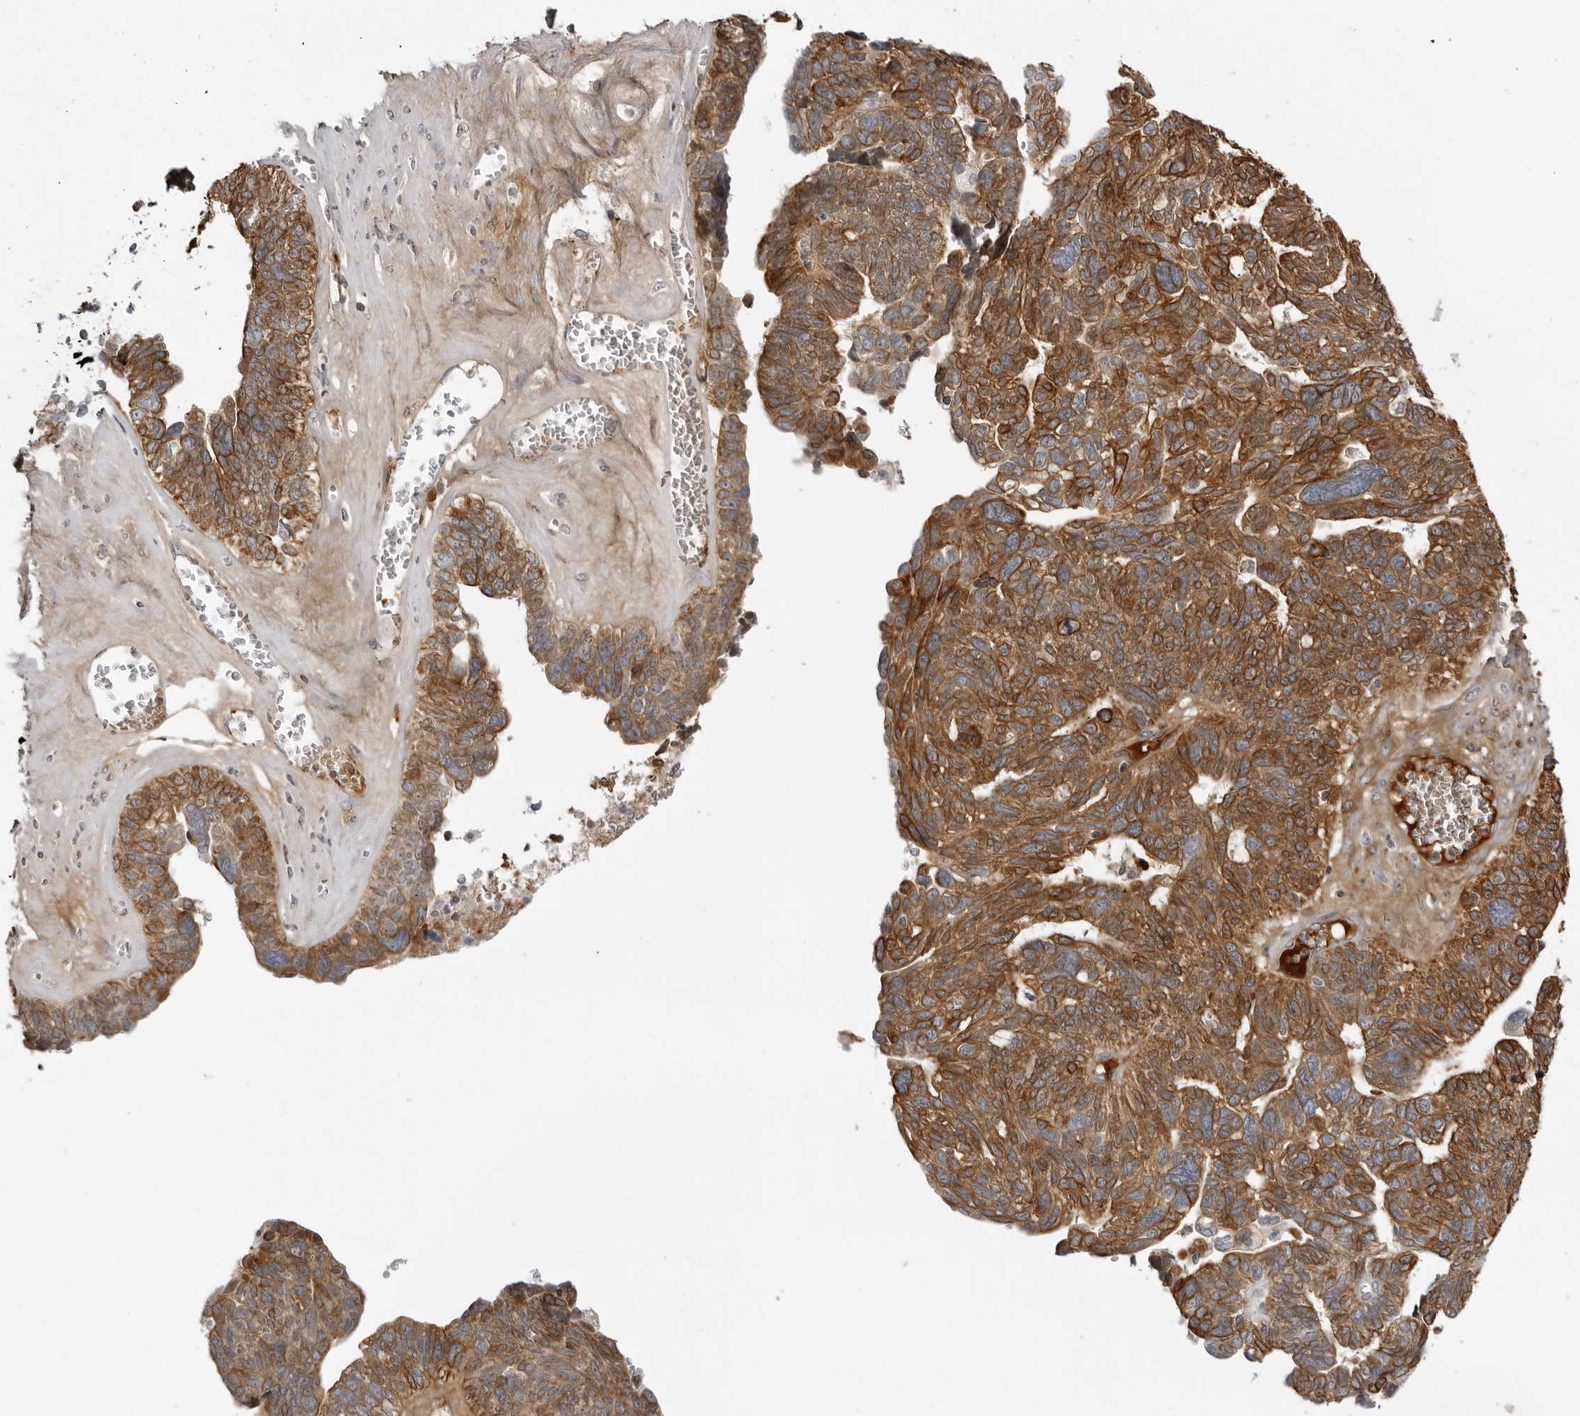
{"staining": {"intensity": "moderate", "quantity": ">75%", "location": "cytoplasmic/membranous"}, "tissue": "ovarian cancer", "cell_type": "Tumor cells", "image_type": "cancer", "snomed": [{"axis": "morphology", "description": "Cystadenocarcinoma, serous, NOS"}, {"axis": "topography", "description": "Ovary"}], "caption": "This is a micrograph of immunohistochemistry (IHC) staining of ovarian serous cystadenocarcinoma, which shows moderate positivity in the cytoplasmic/membranous of tumor cells.", "gene": "SERPINF2", "patient": {"sex": "female", "age": 79}}